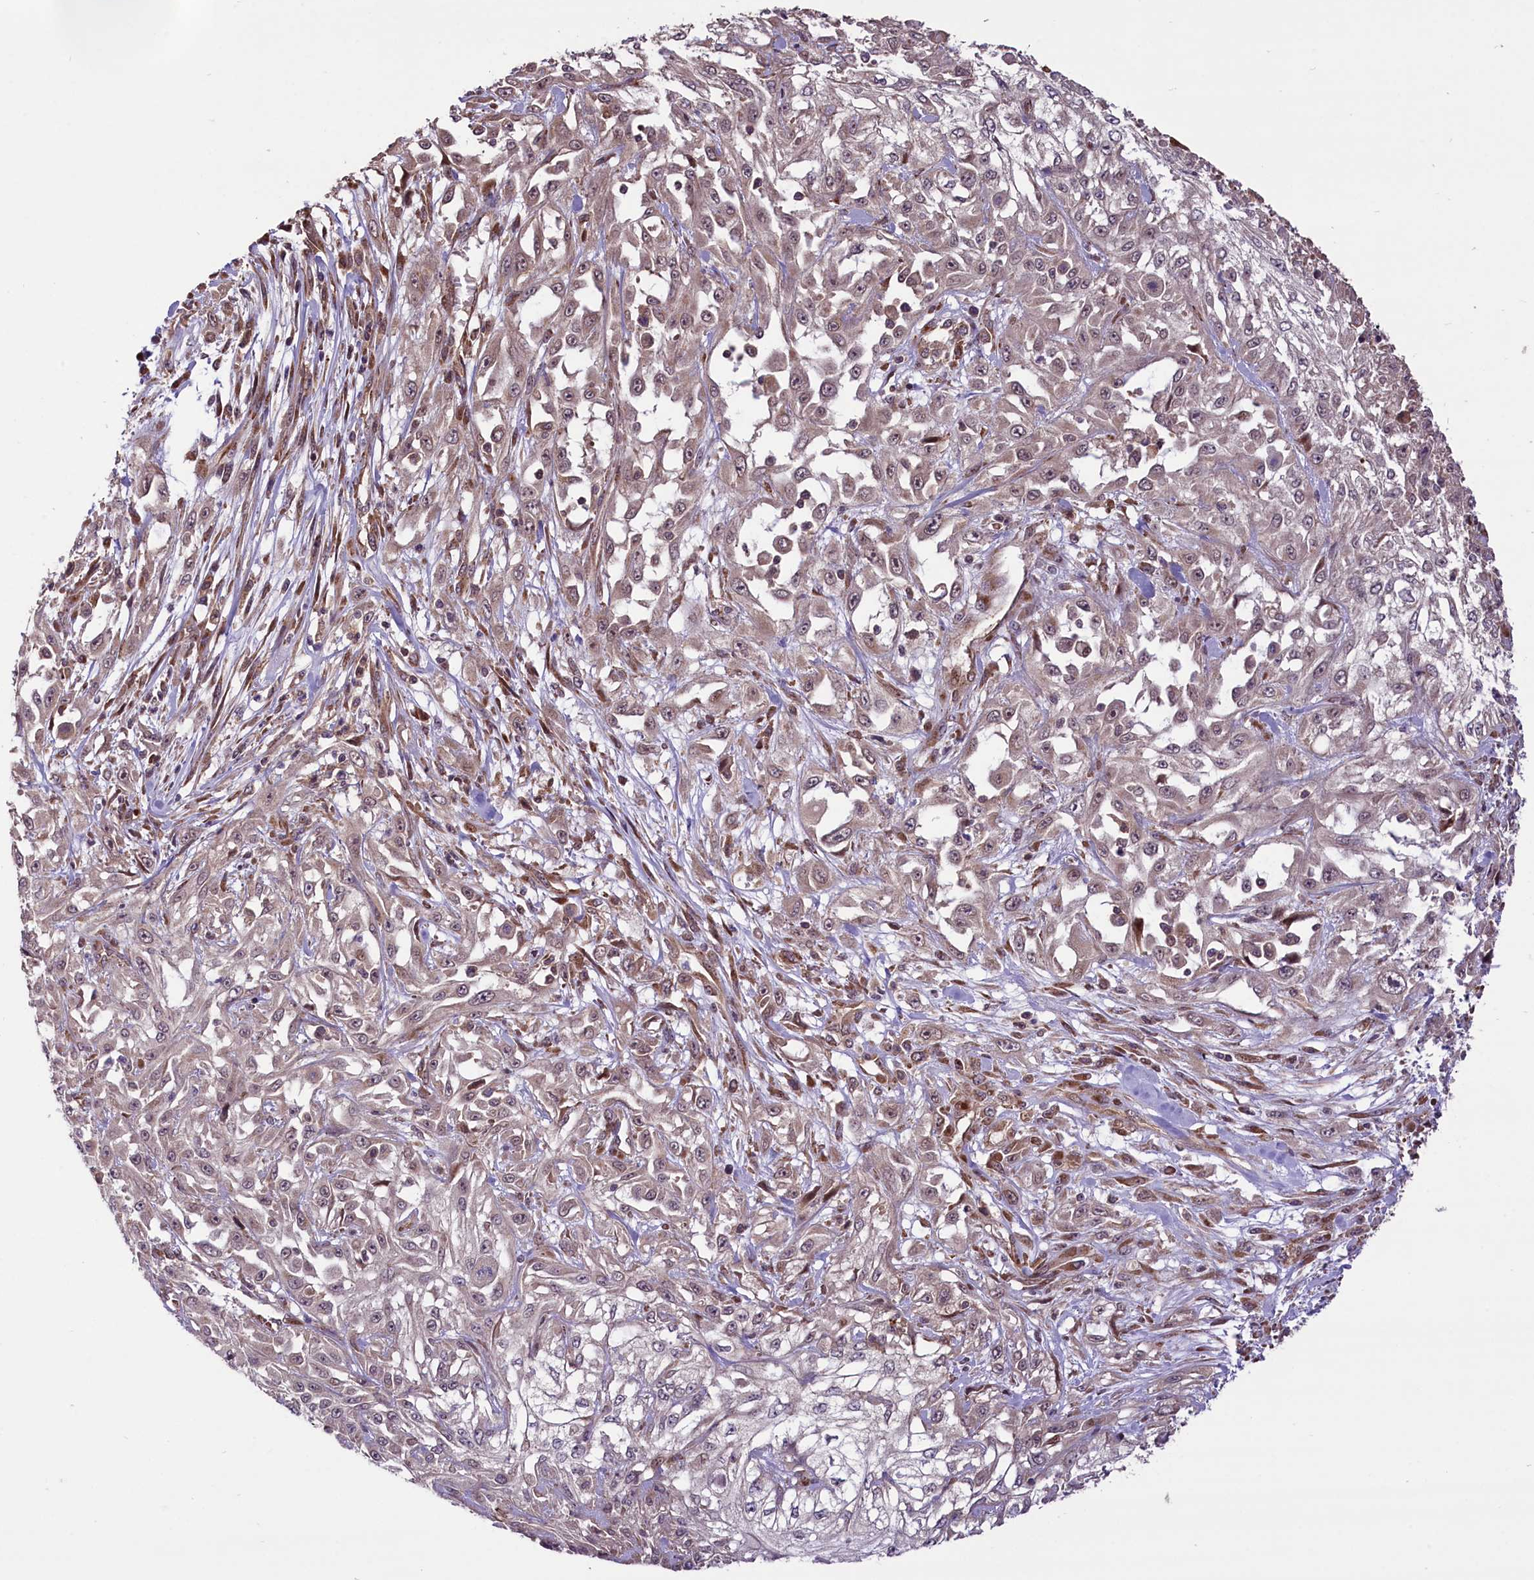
{"staining": {"intensity": "weak", "quantity": "25%-75%", "location": "cytoplasmic/membranous,nuclear"}, "tissue": "skin cancer", "cell_type": "Tumor cells", "image_type": "cancer", "snomed": [{"axis": "morphology", "description": "Squamous cell carcinoma, NOS"}, {"axis": "morphology", "description": "Squamous cell carcinoma, metastatic, NOS"}, {"axis": "topography", "description": "Skin"}, {"axis": "topography", "description": "Lymph node"}], "caption": "Immunohistochemistry of skin cancer demonstrates low levels of weak cytoplasmic/membranous and nuclear expression in approximately 25%-75% of tumor cells.", "gene": "HDAC5", "patient": {"sex": "male", "age": 75}}